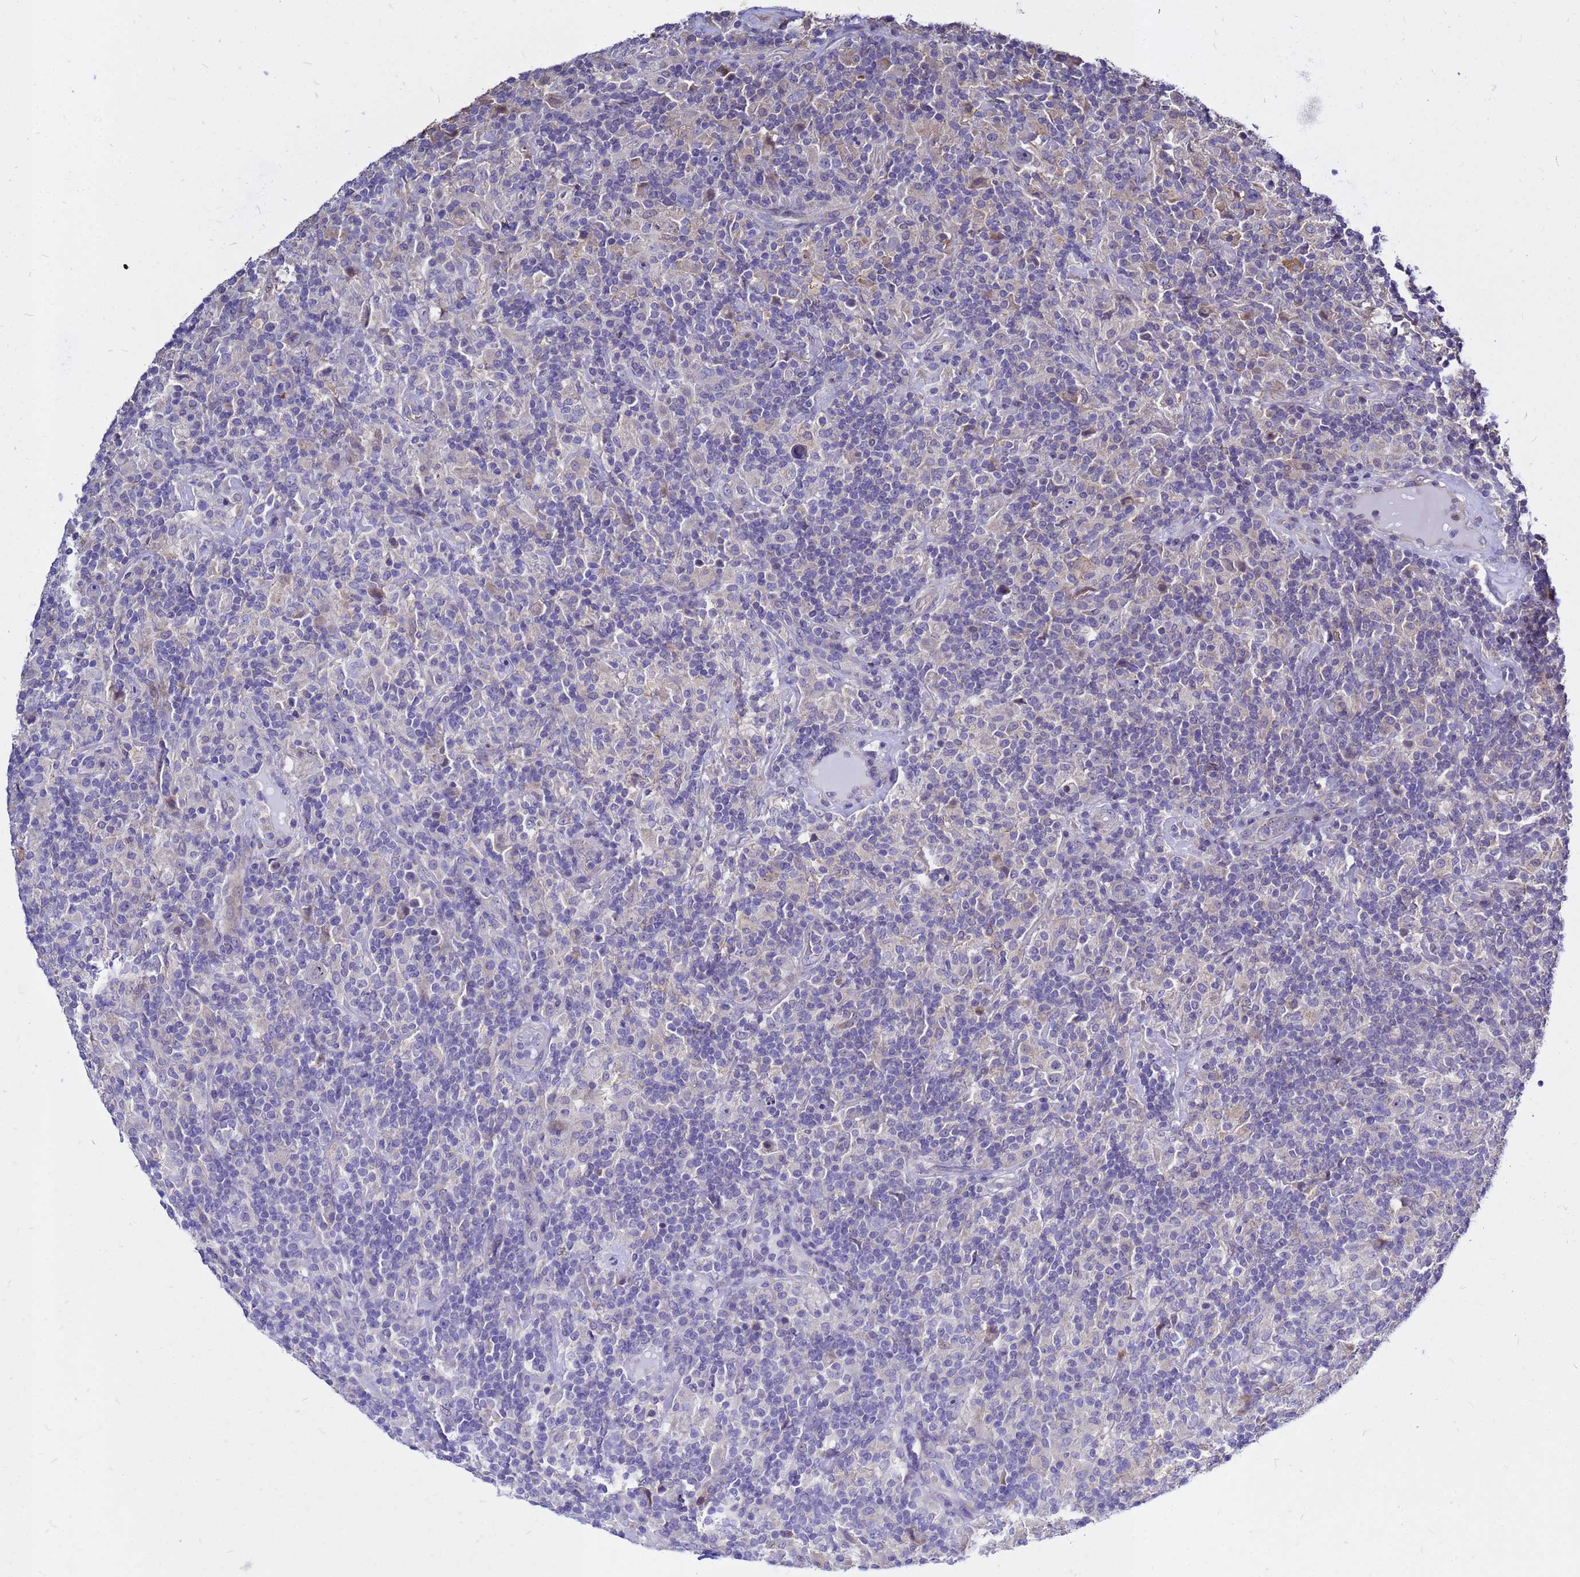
{"staining": {"intensity": "negative", "quantity": "none", "location": "none"}, "tissue": "lymphoma", "cell_type": "Tumor cells", "image_type": "cancer", "snomed": [{"axis": "morphology", "description": "Hodgkin's disease, NOS"}, {"axis": "topography", "description": "Lymph node"}], "caption": "High magnification brightfield microscopy of lymphoma stained with DAB (brown) and counterstained with hematoxylin (blue): tumor cells show no significant staining. (Immunohistochemistry (ihc), brightfield microscopy, high magnification).", "gene": "MOB2", "patient": {"sex": "male", "age": 70}}